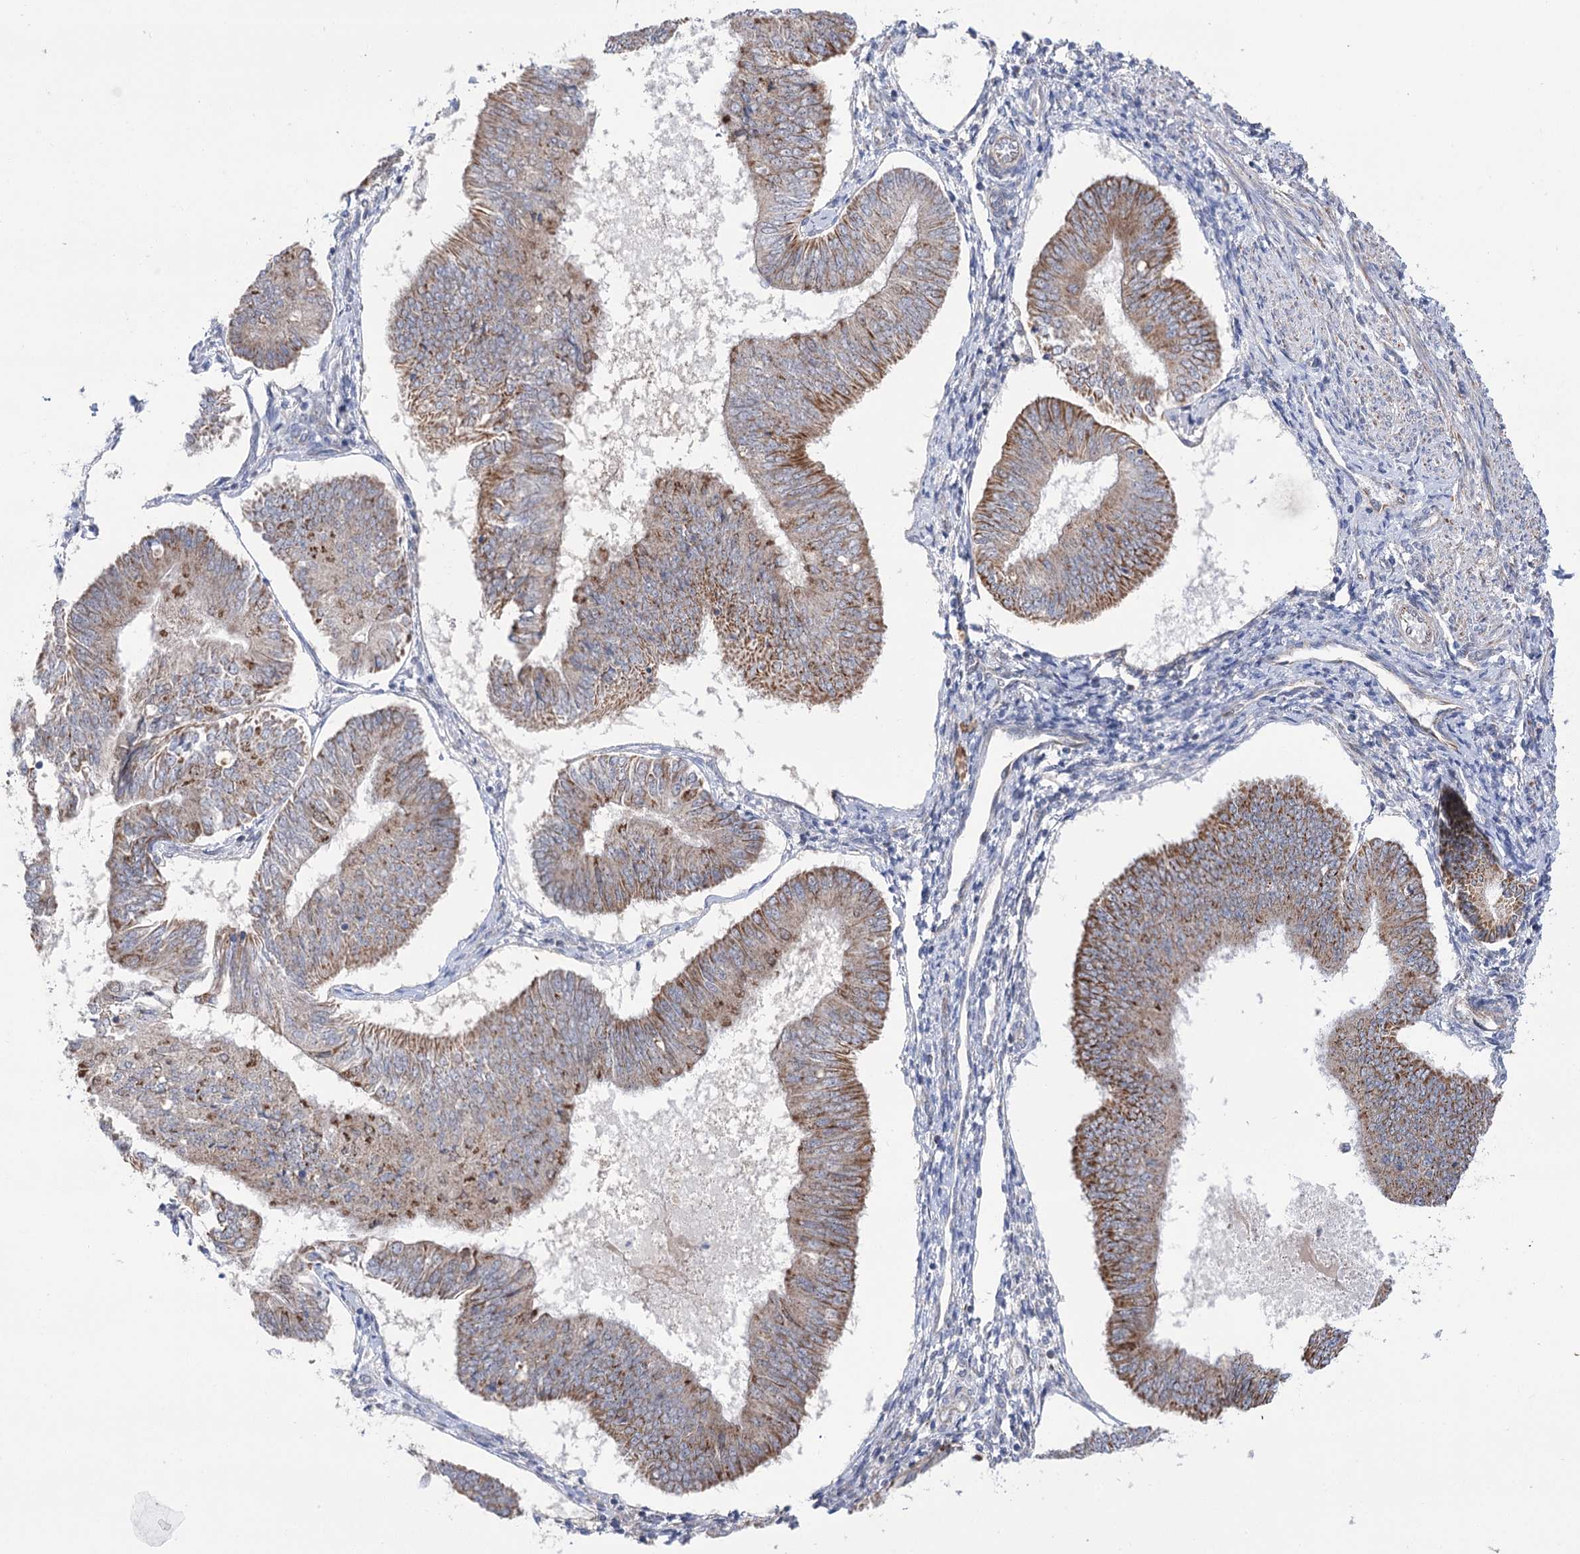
{"staining": {"intensity": "moderate", "quantity": "25%-75%", "location": "cytoplasmic/membranous"}, "tissue": "endometrial cancer", "cell_type": "Tumor cells", "image_type": "cancer", "snomed": [{"axis": "morphology", "description": "Adenocarcinoma, NOS"}, {"axis": "topography", "description": "Endometrium"}], "caption": "This image exhibits immunohistochemistry (IHC) staining of endometrial cancer (adenocarcinoma), with medium moderate cytoplasmic/membranous expression in about 25%-75% of tumor cells.", "gene": "ECHDC3", "patient": {"sex": "female", "age": 58}}